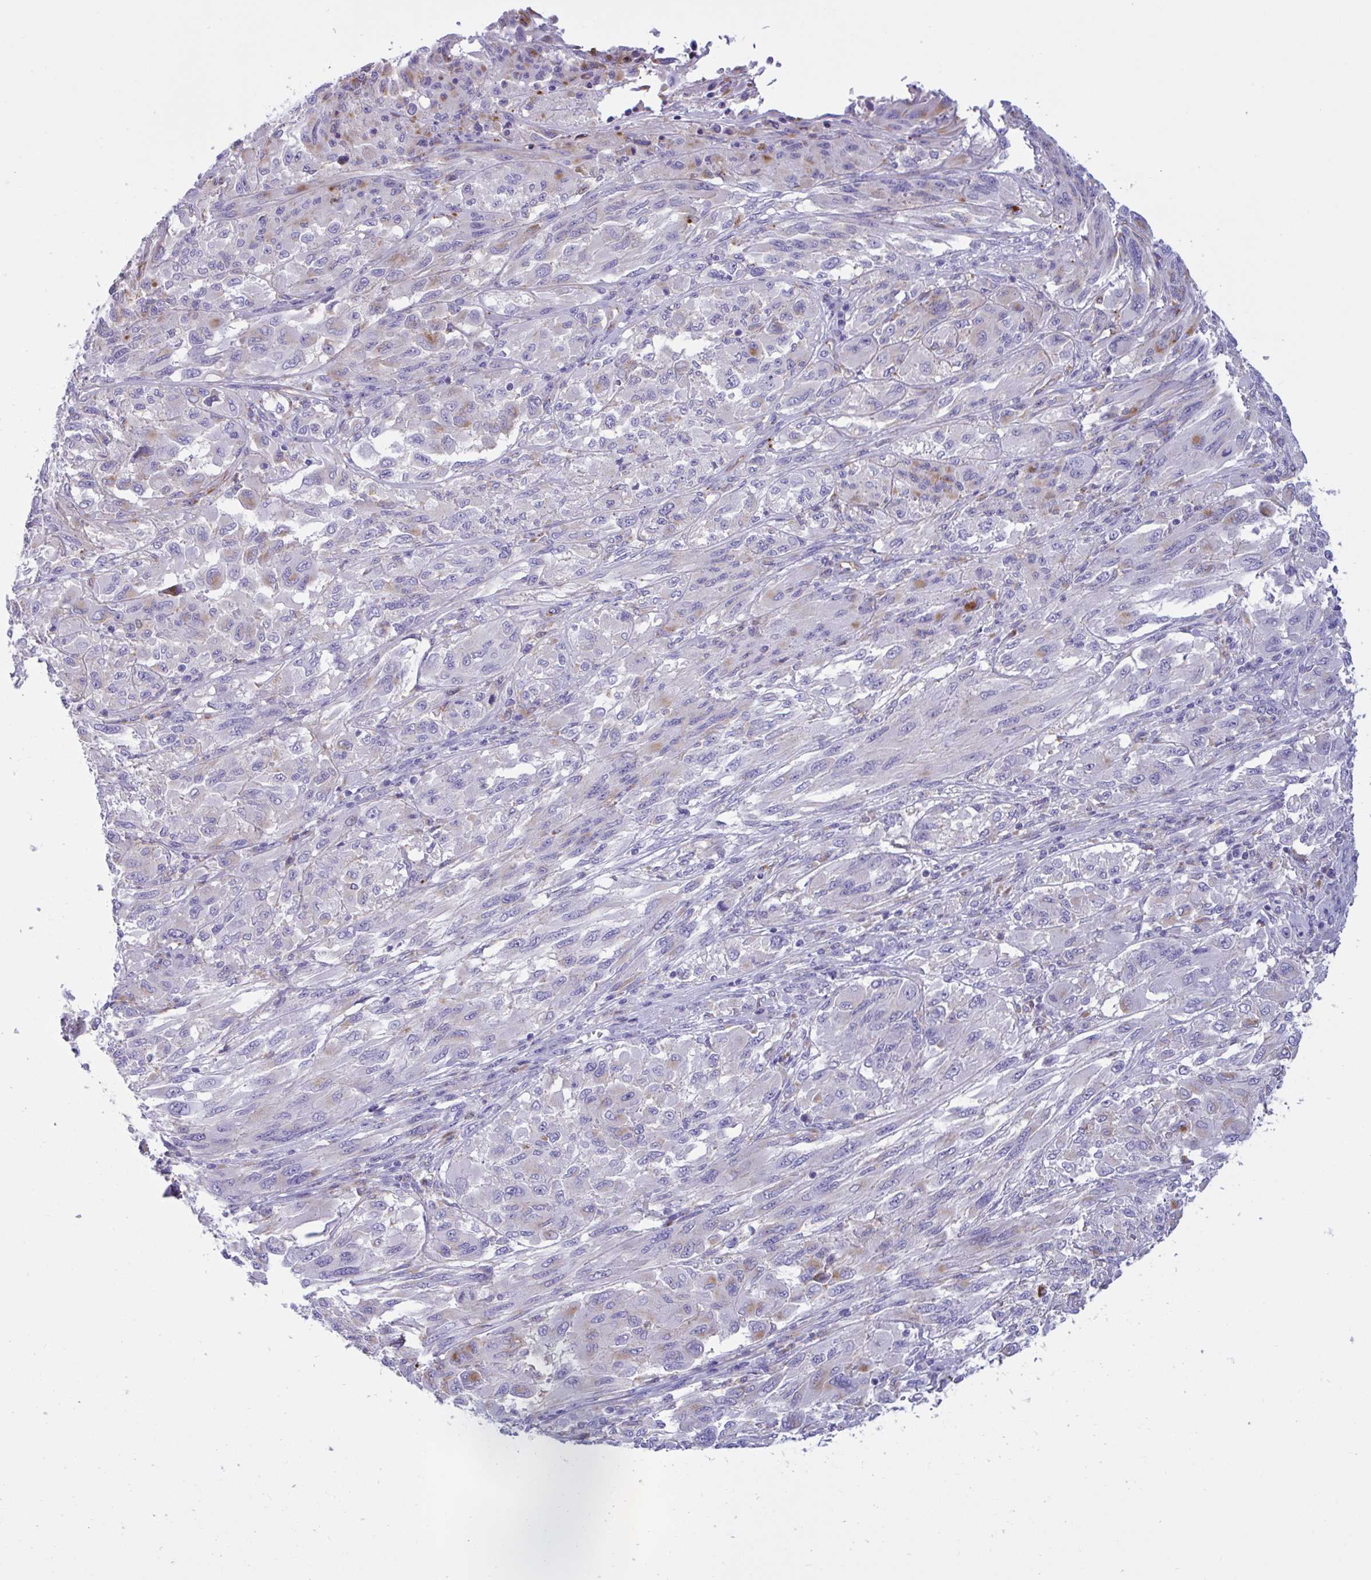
{"staining": {"intensity": "negative", "quantity": "none", "location": "none"}, "tissue": "melanoma", "cell_type": "Tumor cells", "image_type": "cancer", "snomed": [{"axis": "morphology", "description": "Malignant melanoma, NOS"}, {"axis": "topography", "description": "Skin"}], "caption": "Tumor cells are negative for protein expression in human malignant melanoma.", "gene": "RPL22L1", "patient": {"sex": "female", "age": 91}}